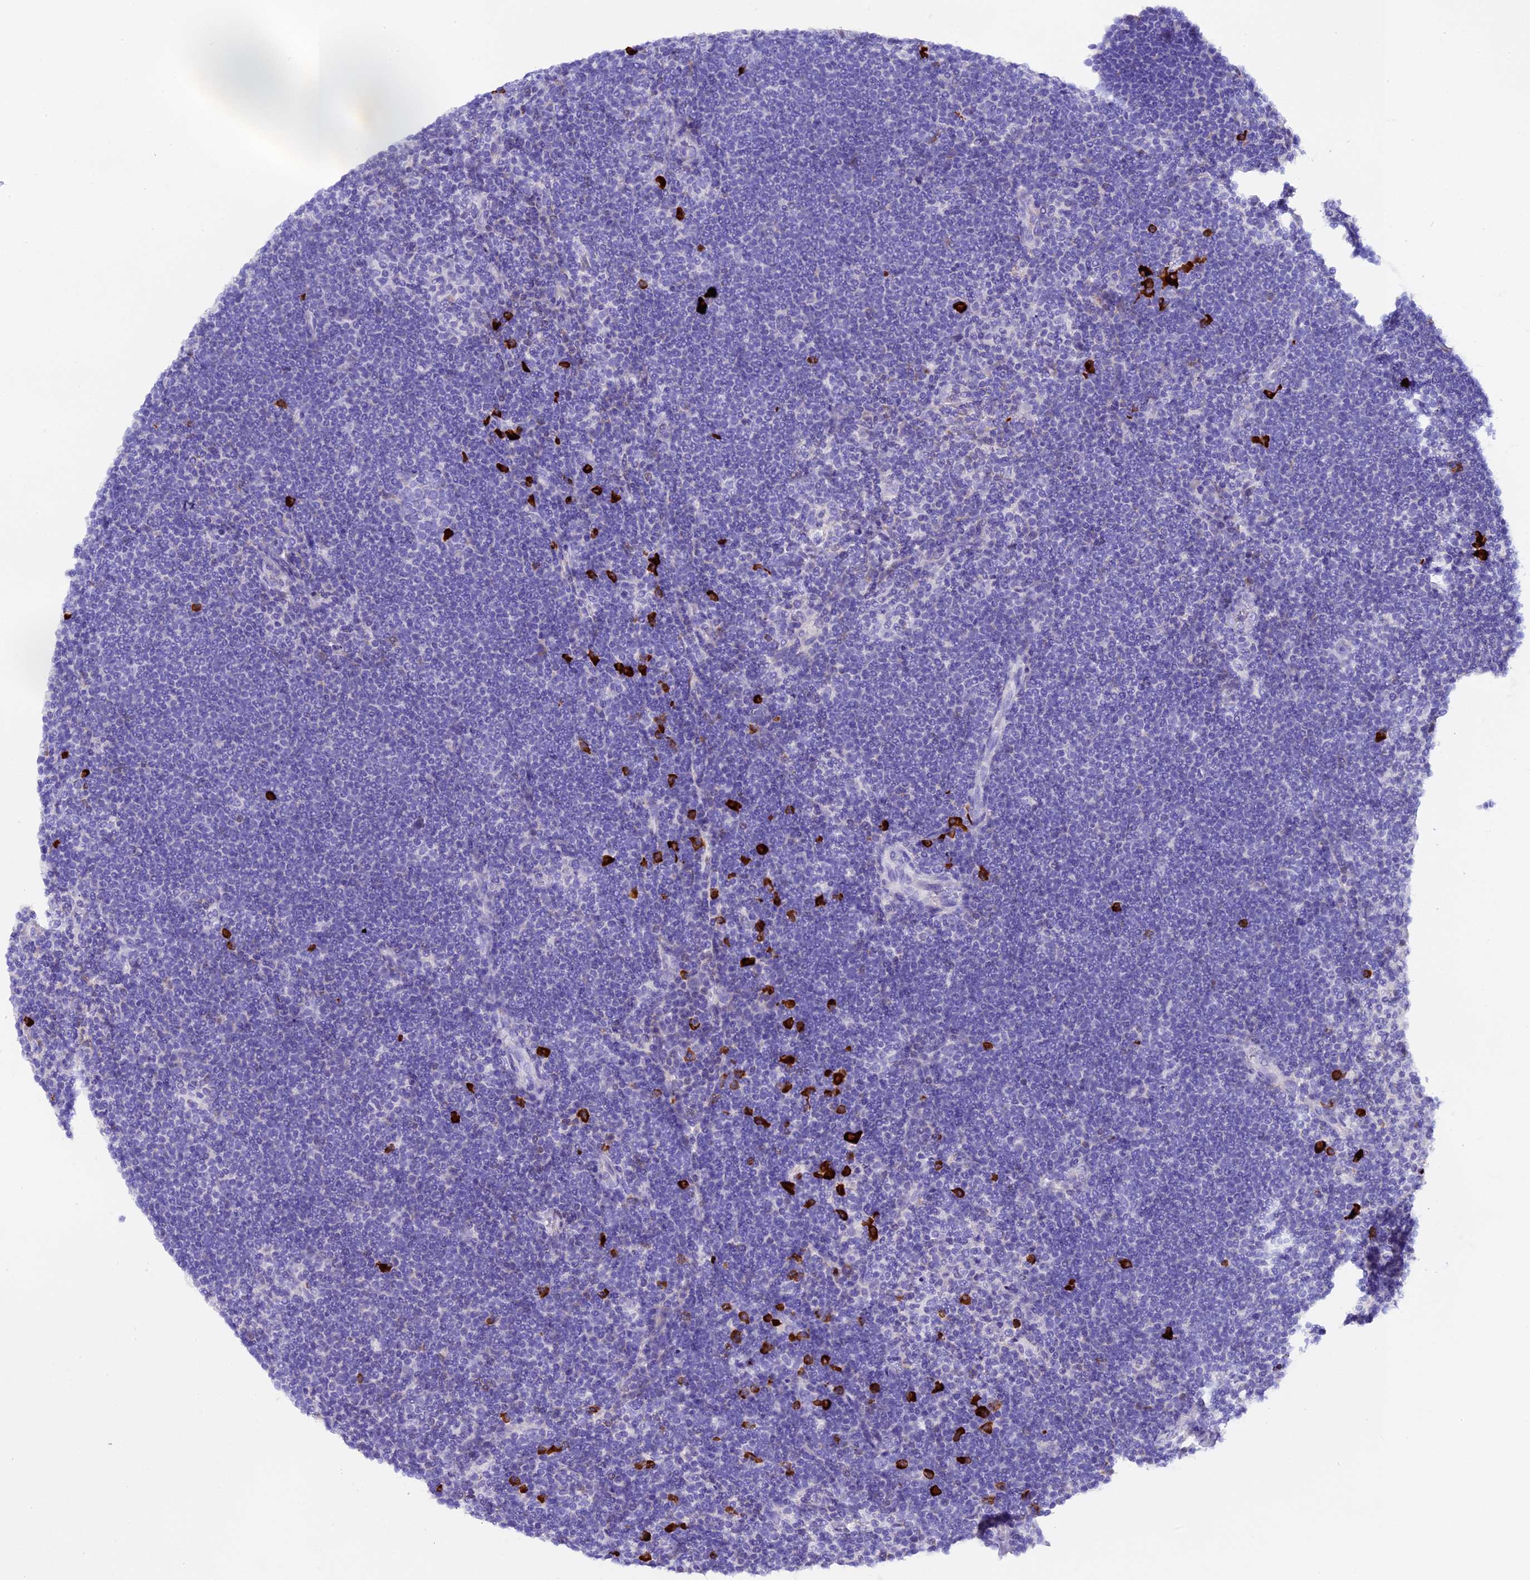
{"staining": {"intensity": "negative", "quantity": "none", "location": "none"}, "tissue": "lymphoma", "cell_type": "Tumor cells", "image_type": "cancer", "snomed": [{"axis": "morphology", "description": "Hodgkin's disease, NOS"}, {"axis": "topography", "description": "Lymph node"}], "caption": "DAB (3,3'-diaminobenzidine) immunohistochemical staining of Hodgkin's disease exhibits no significant staining in tumor cells. (Stains: DAB IHC with hematoxylin counter stain, Microscopy: brightfield microscopy at high magnification).", "gene": "FKBP11", "patient": {"sex": "female", "age": 57}}